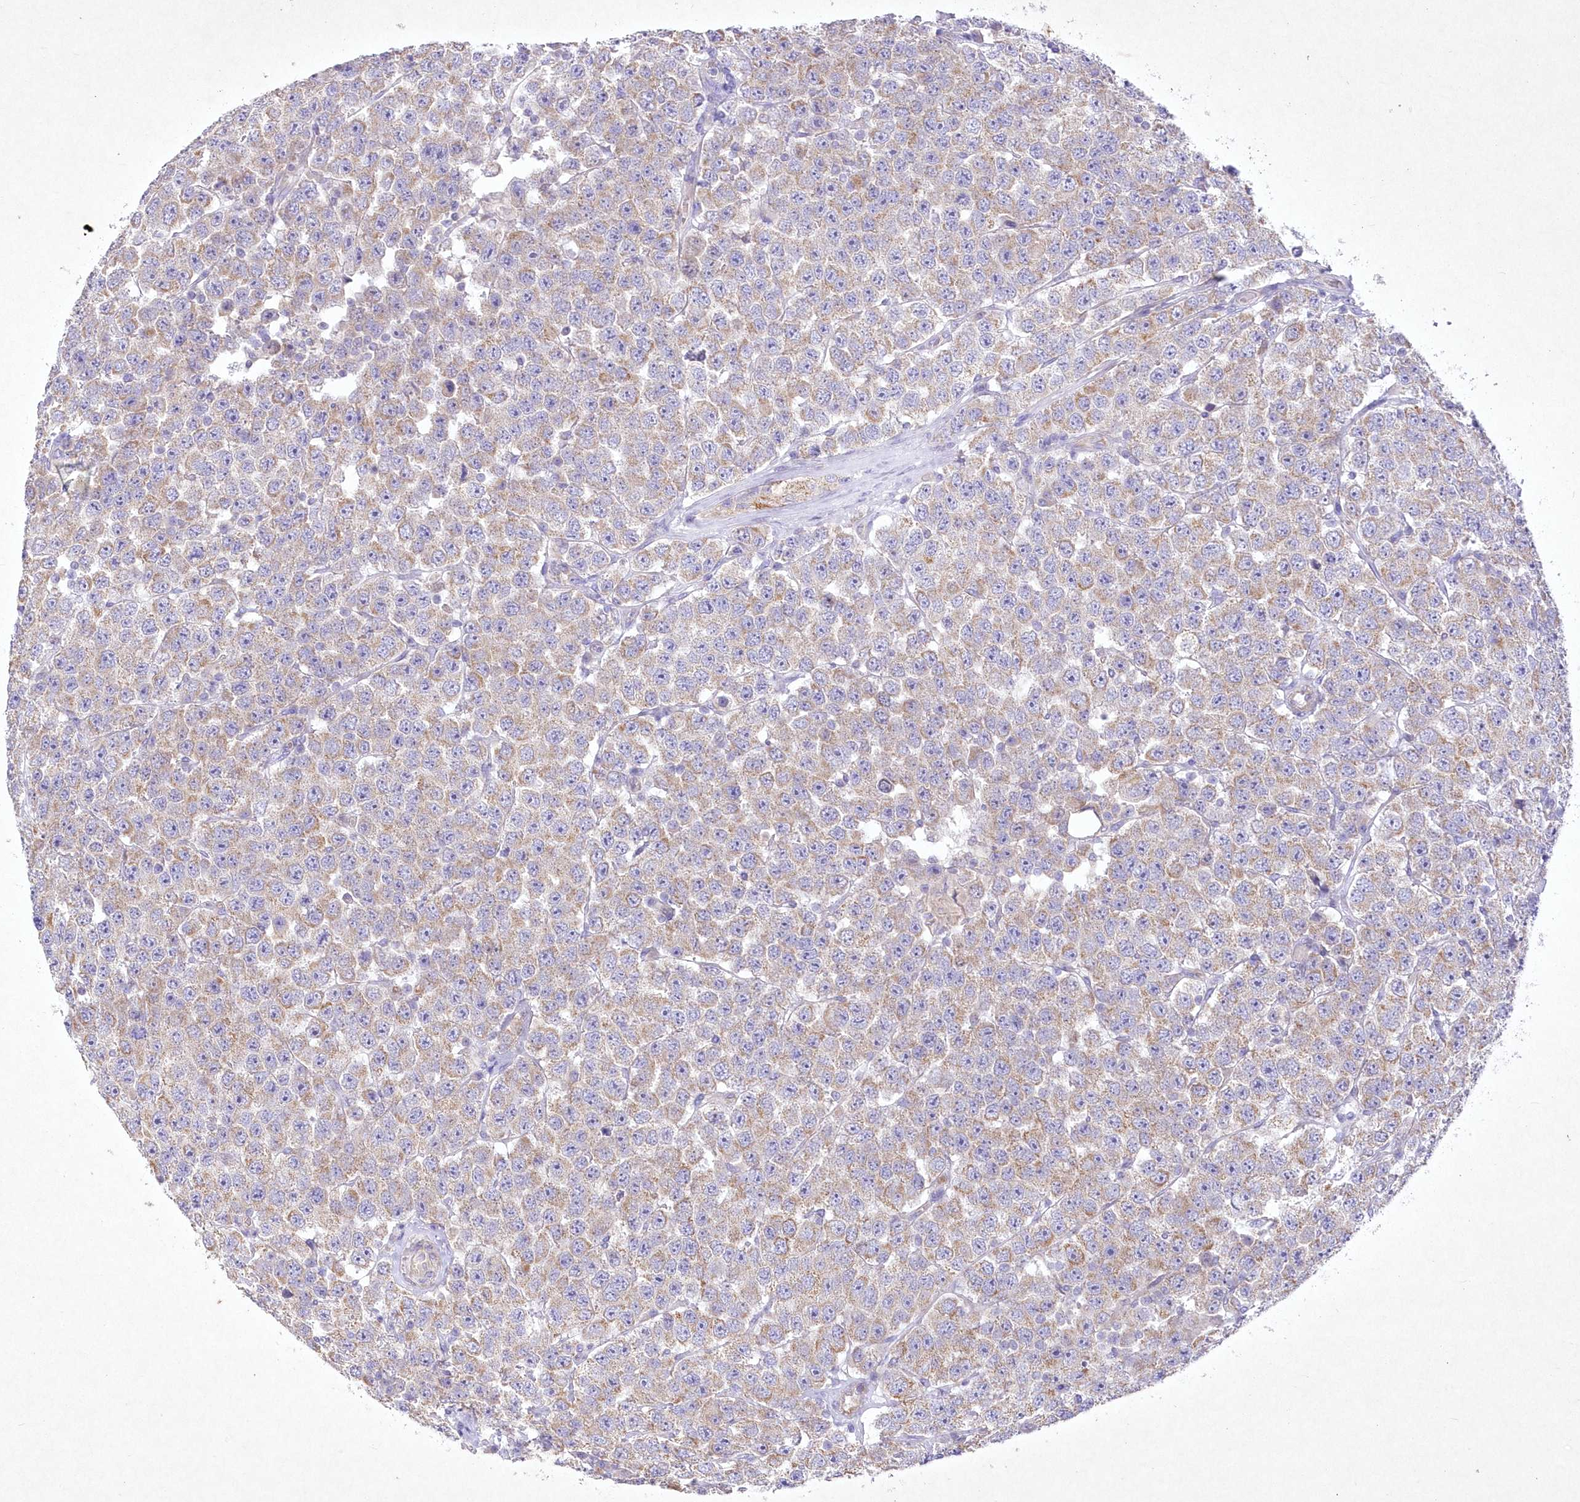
{"staining": {"intensity": "moderate", "quantity": ">75%", "location": "cytoplasmic/membranous"}, "tissue": "testis cancer", "cell_type": "Tumor cells", "image_type": "cancer", "snomed": [{"axis": "morphology", "description": "Seminoma, NOS"}, {"axis": "topography", "description": "Testis"}], "caption": "Protein staining of testis cancer (seminoma) tissue exhibits moderate cytoplasmic/membranous expression in about >75% of tumor cells.", "gene": "ITSN2", "patient": {"sex": "male", "age": 28}}